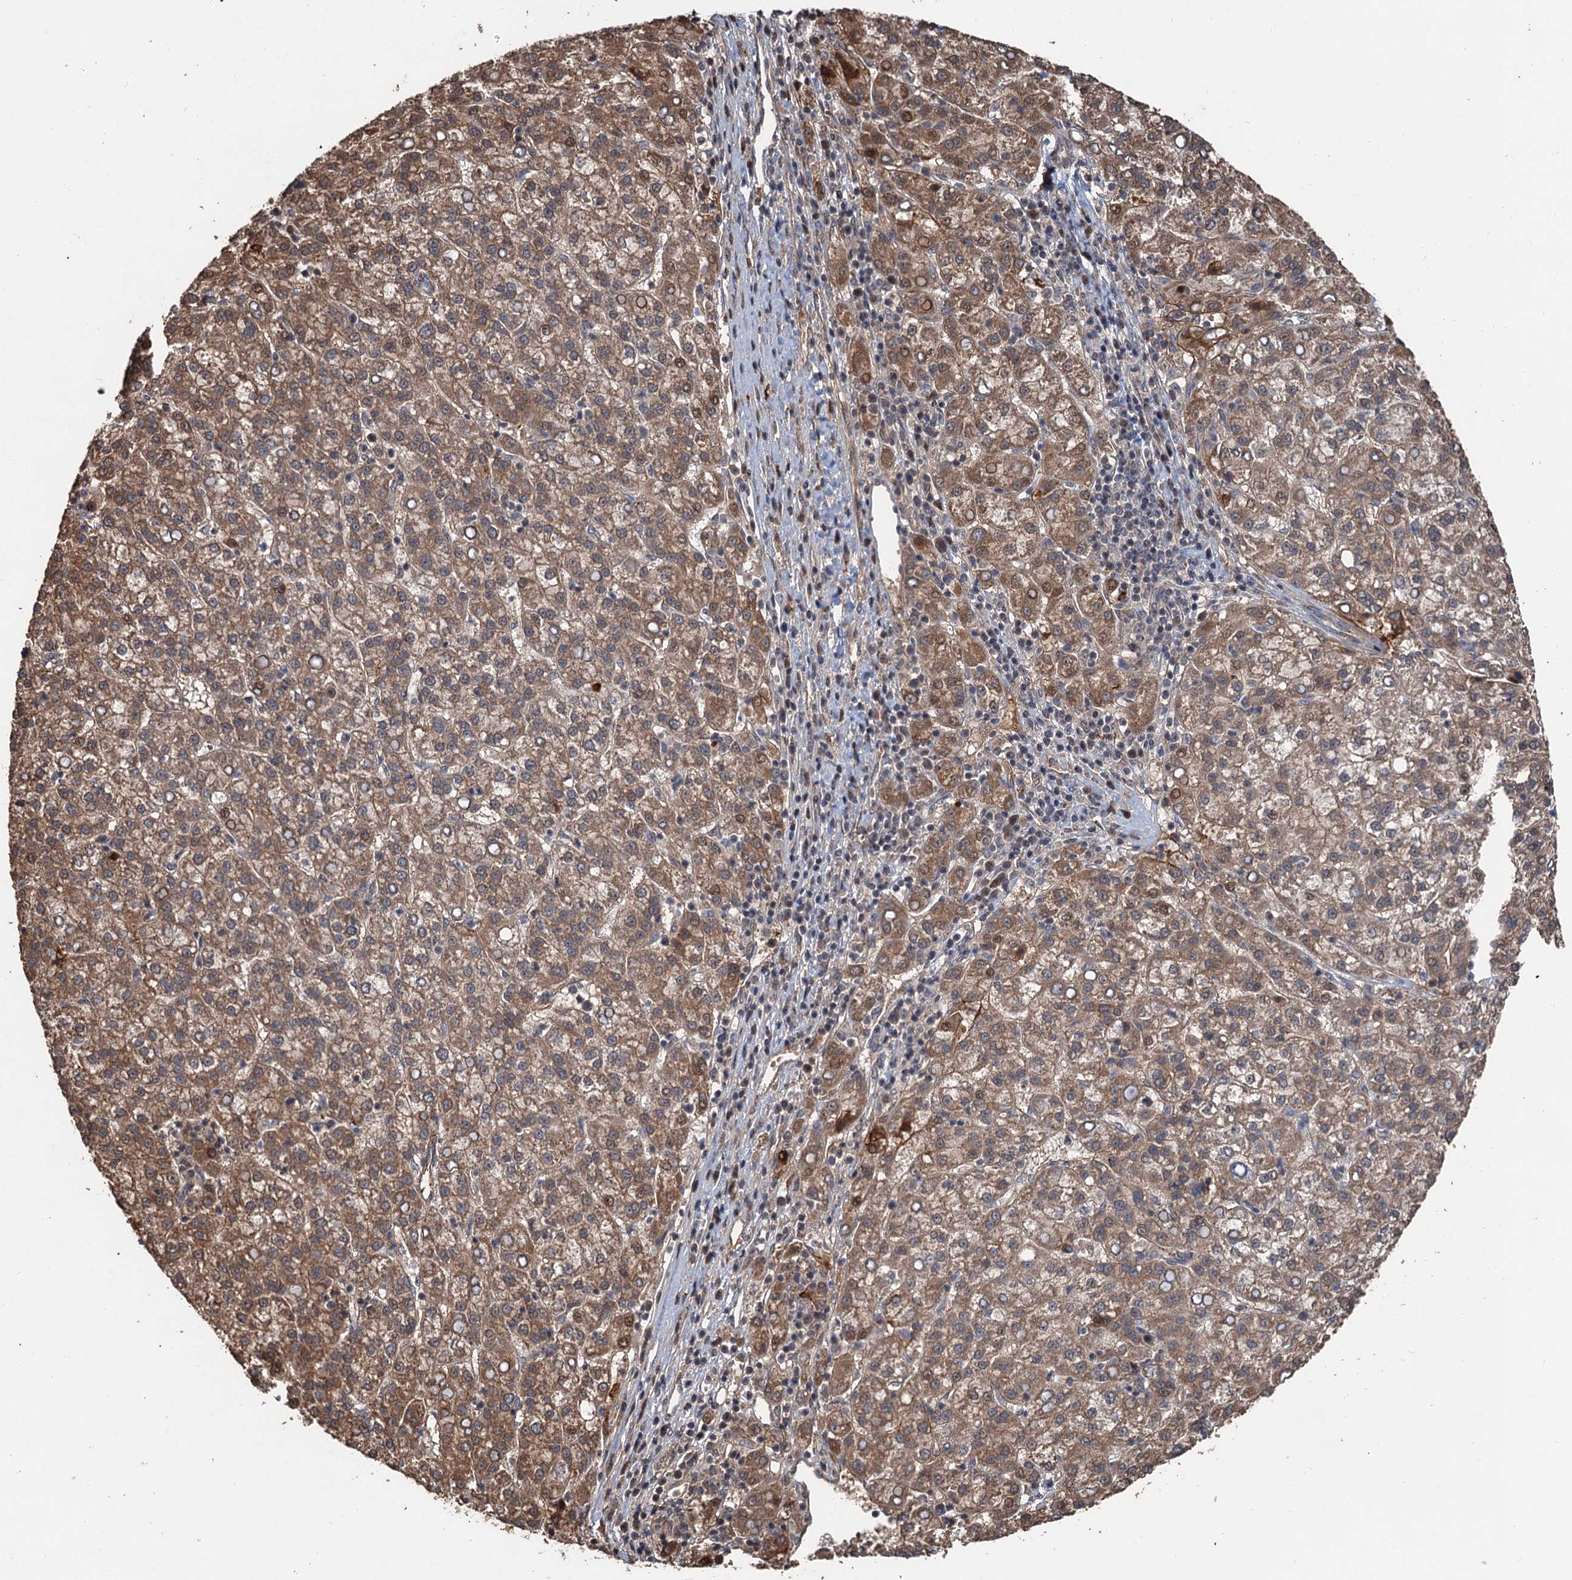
{"staining": {"intensity": "moderate", "quantity": ">75%", "location": "cytoplasmic/membranous,nuclear"}, "tissue": "liver cancer", "cell_type": "Tumor cells", "image_type": "cancer", "snomed": [{"axis": "morphology", "description": "Carcinoma, Hepatocellular, NOS"}, {"axis": "topography", "description": "Liver"}], "caption": "Liver hepatocellular carcinoma tissue demonstrates moderate cytoplasmic/membranous and nuclear staining in about >75% of tumor cells", "gene": "DEXI", "patient": {"sex": "female", "age": 58}}